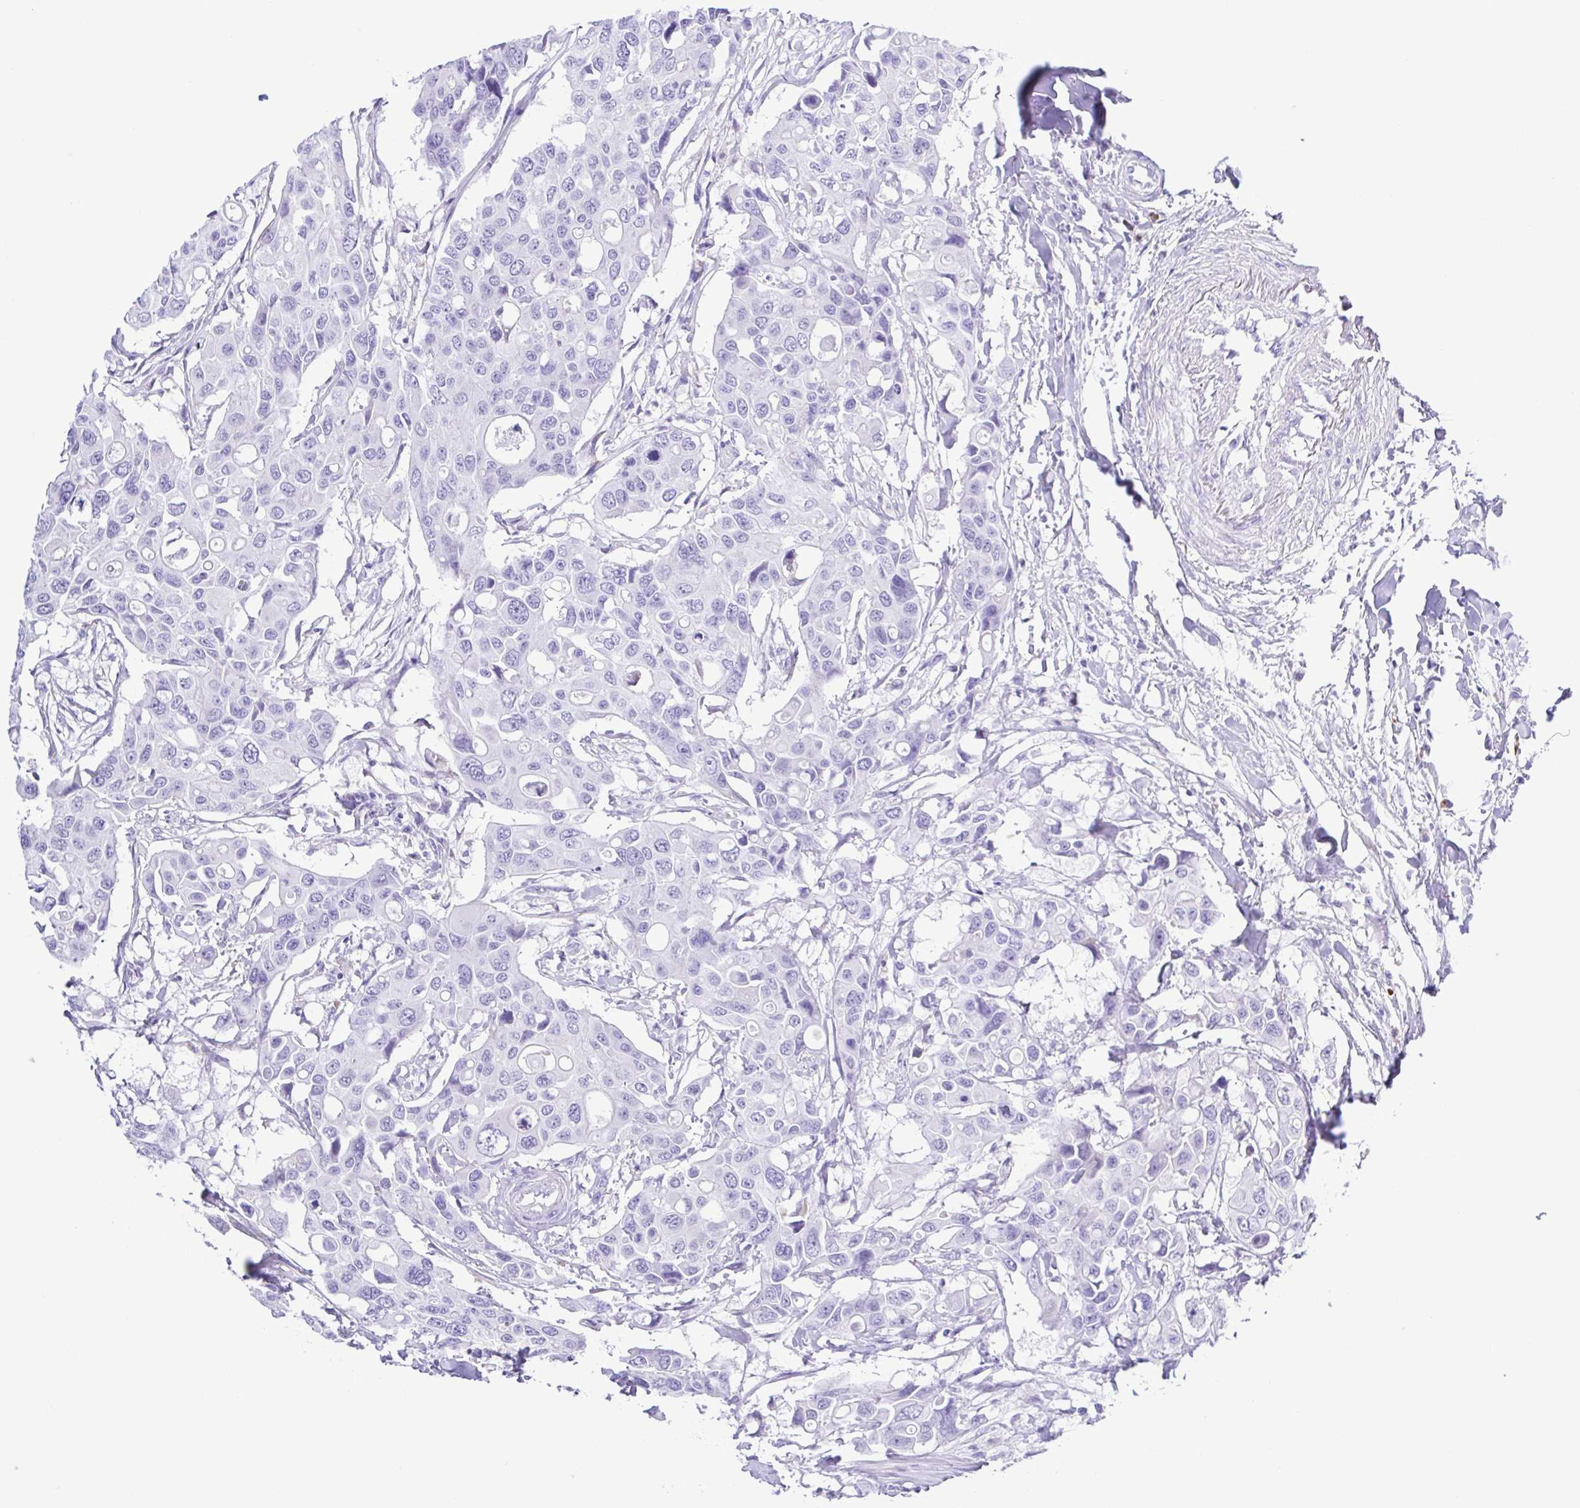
{"staining": {"intensity": "negative", "quantity": "none", "location": "none"}, "tissue": "colorectal cancer", "cell_type": "Tumor cells", "image_type": "cancer", "snomed": [{"axis": "morphology", "description": "Adenocarcinoma, NOS"}, {"axis": "topography", "description": "Colon"}], "caption": "Image shows no protein expression in tumor cells of colorectal adenocarcinoma tissue.", "gene": "GPR17", "patient": {"sex": "male", "age": 77}}